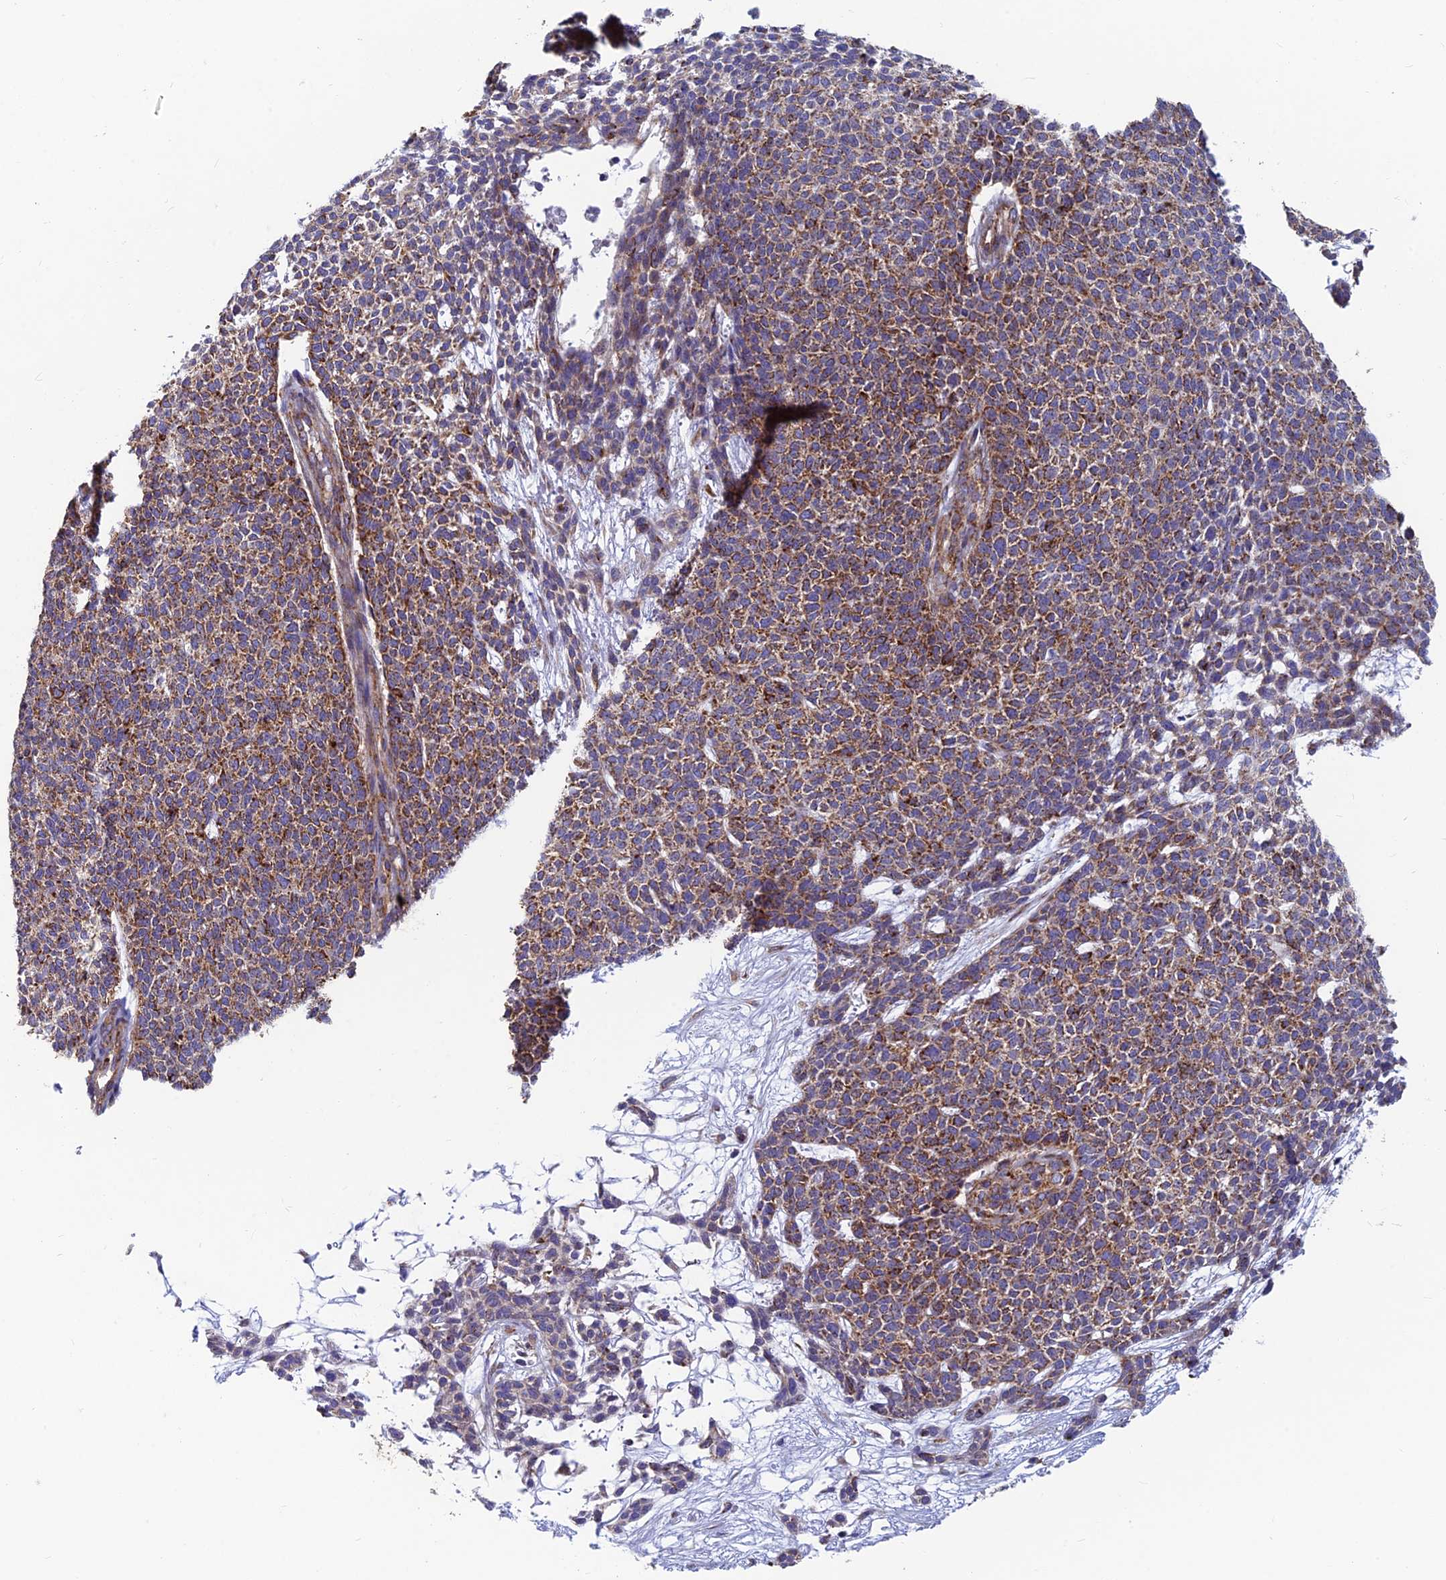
{"staining": {"intensity": "moderate", "quantity": ">75%", "location": "cytoplasmic/membranous"}, "tissue": "skin cancer", "cell_type": "Tumor cells", "image_type": "cancer", "snomed": [{"axis": "morphology", "description": "Basal cell carcinoma"}, {"axis": "topography", "description": "Skin"}], "caption": "DAB immunohistochemical staining of skin cancer (basal cell carcinoma) reveals moderate cytoplasmic/membranous protein staining in approximately >75% of tumor cells.", "gene": "MRPS9", "patient": {"sex": "female", "age": 84}}